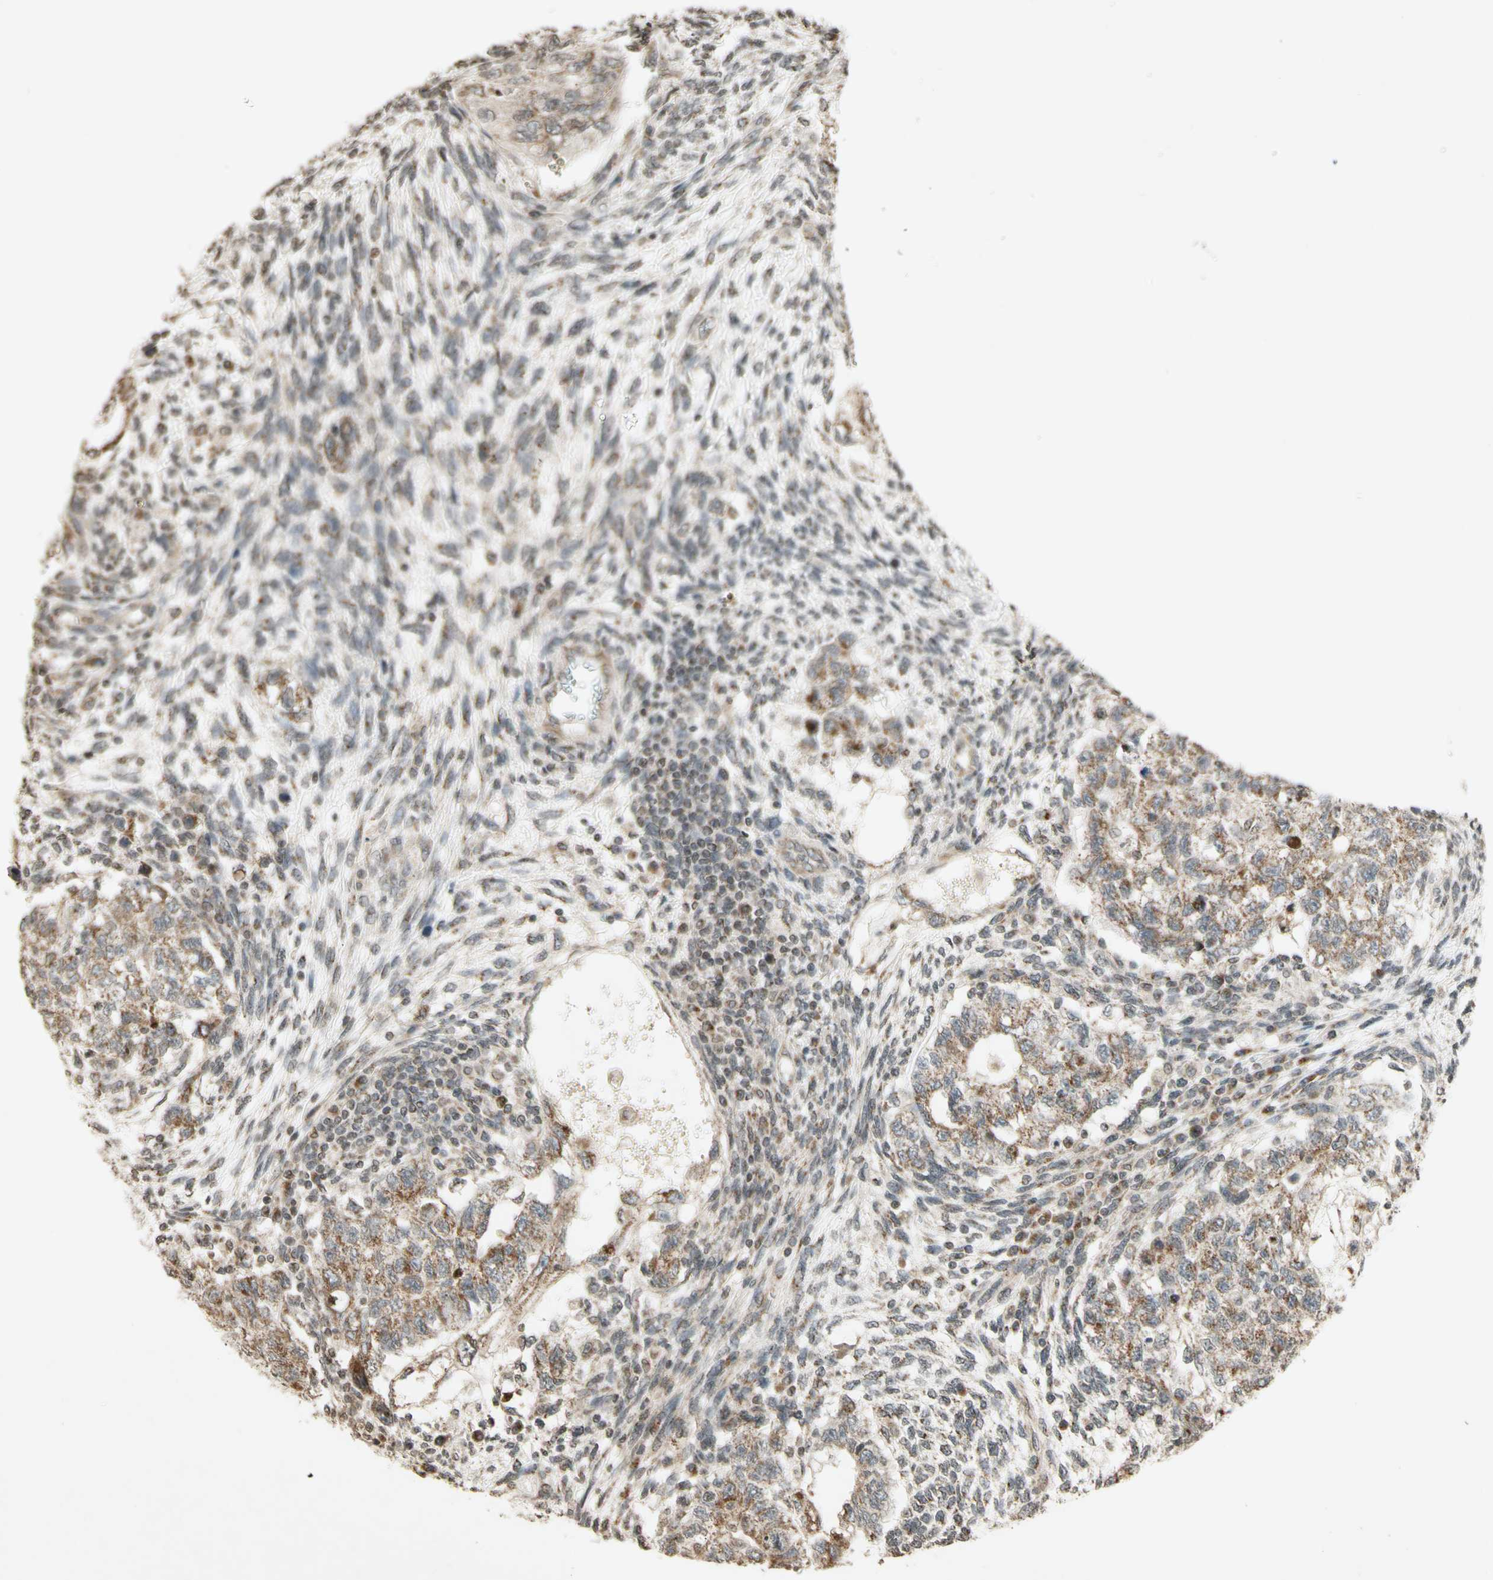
{"staining": {"intensity": "moderate", "quantity": ">75%", "location": "cytoplasmic/membranous"}, "tissue": "testis cancer", "cell_type": "Tumor cells", "image_type": "cancer", "snomed": [{"axis": "morphology", "description": "Normal tissue, NOS"}, {"axis": "morphology", "description": "Carcinoma, Embryonal, NOS"}, {"axis": "topography", "description": "Testis"}], "caption": "Moderate cytoplasmic/membranous positivity for a protein is identified in about >75% of tumor cells of testis embryonal carcinoma using immunohistochemistry.", "gene": "CCNI", "patient": {"sex": "male", "age": 36}}